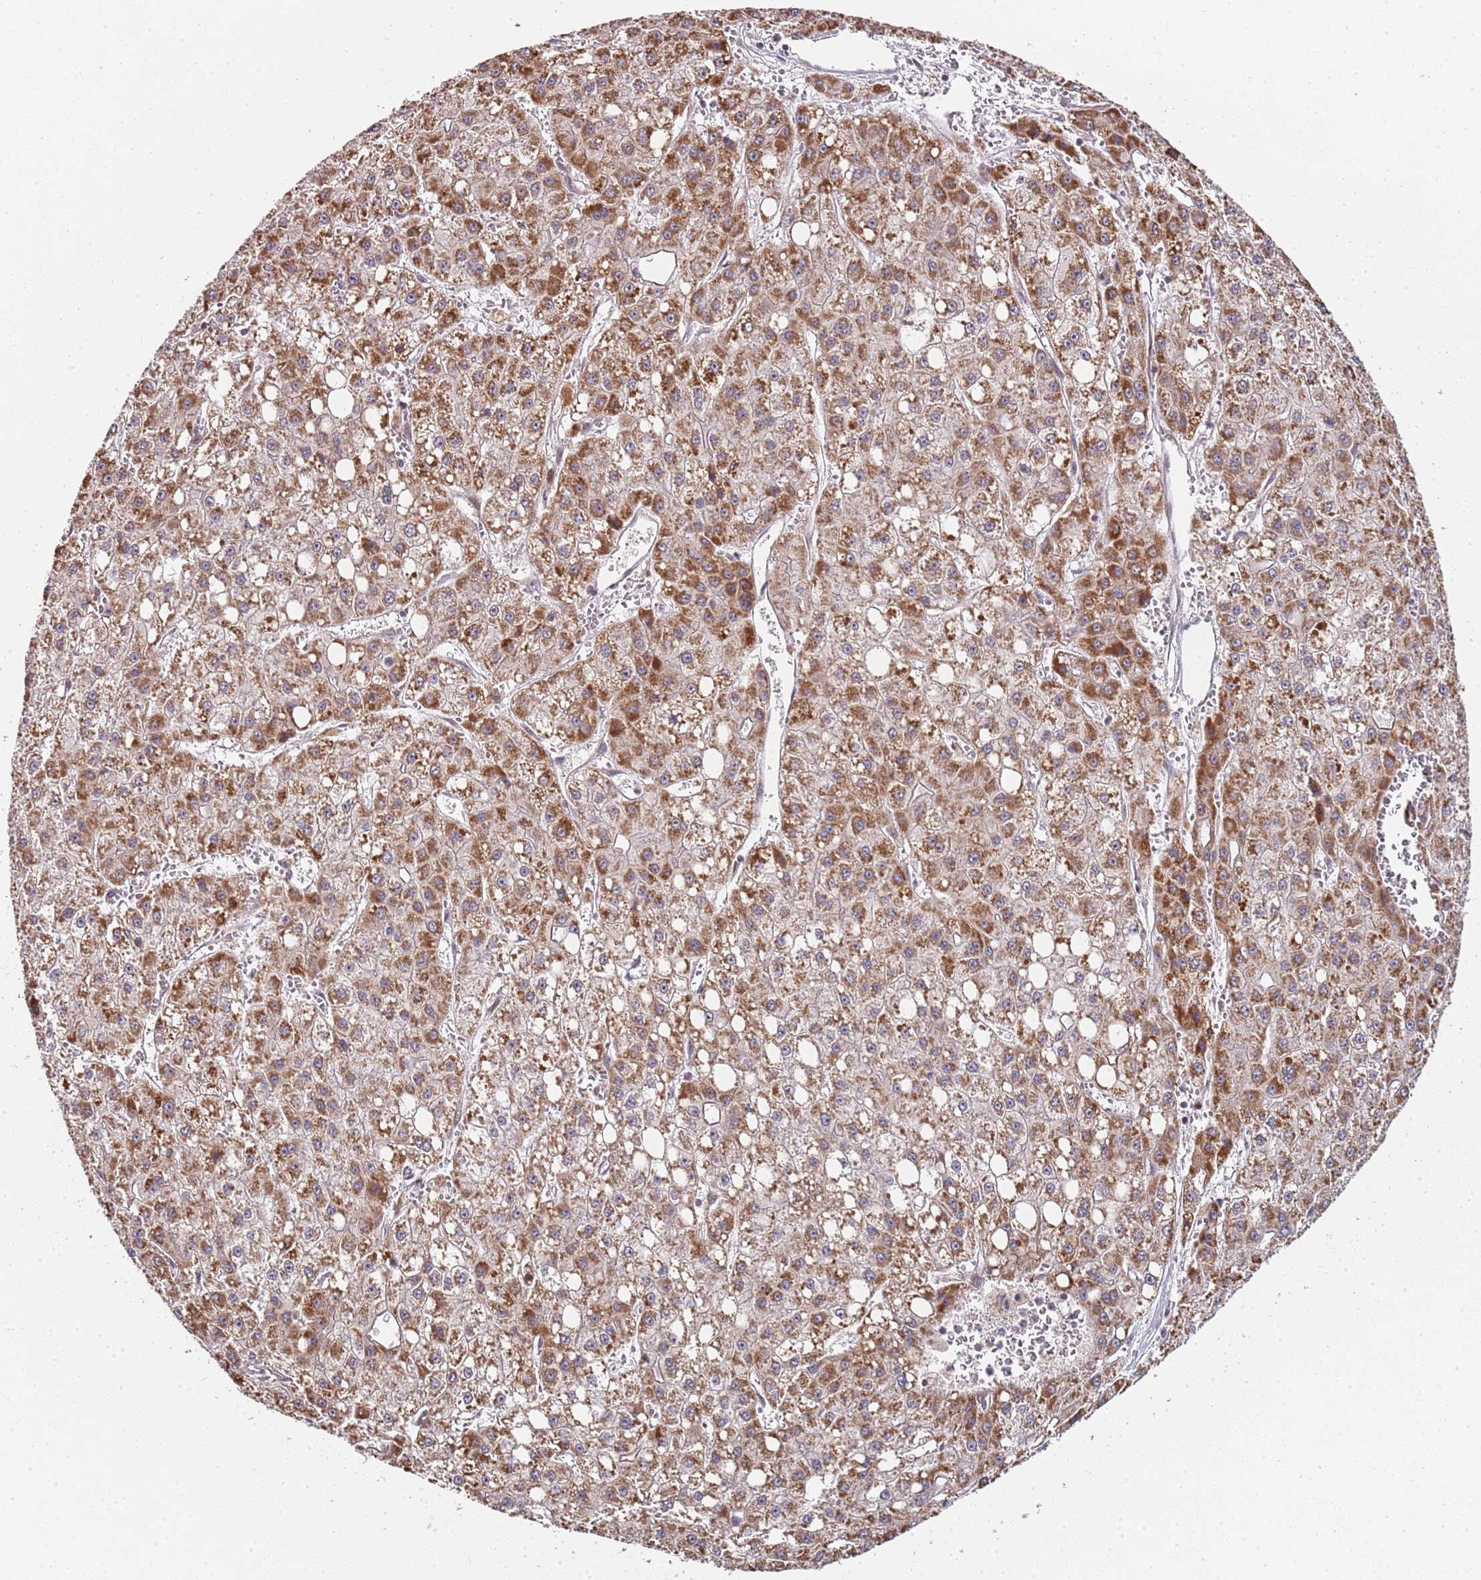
{"staining": {"intensity": "strong", "quantity": ">75%", "location": "cytoplasmic/membranous"}, "tissue": "liver cancer", "cell_type": "Tumor cells", "image_type": "cancer", "snomed": [{"axis": "morphology", "description": "Carcinoma, Hepatocellular, NOS"}, {"axis": "topography", "description": "Liver"}], "caption": "Immunohistochemical staining of liver cancer (hepatocellular carcinoma) reveals high levels of strong cytoplasmic/membranous protein expression in about >75% of tumor cells. (Stains: DAB in brown, nuclei in blue, Microscopy: brightfield microscopy at high magnification).", "gene": "EDC3", "patient": {"sex": "male", "age": 47}}